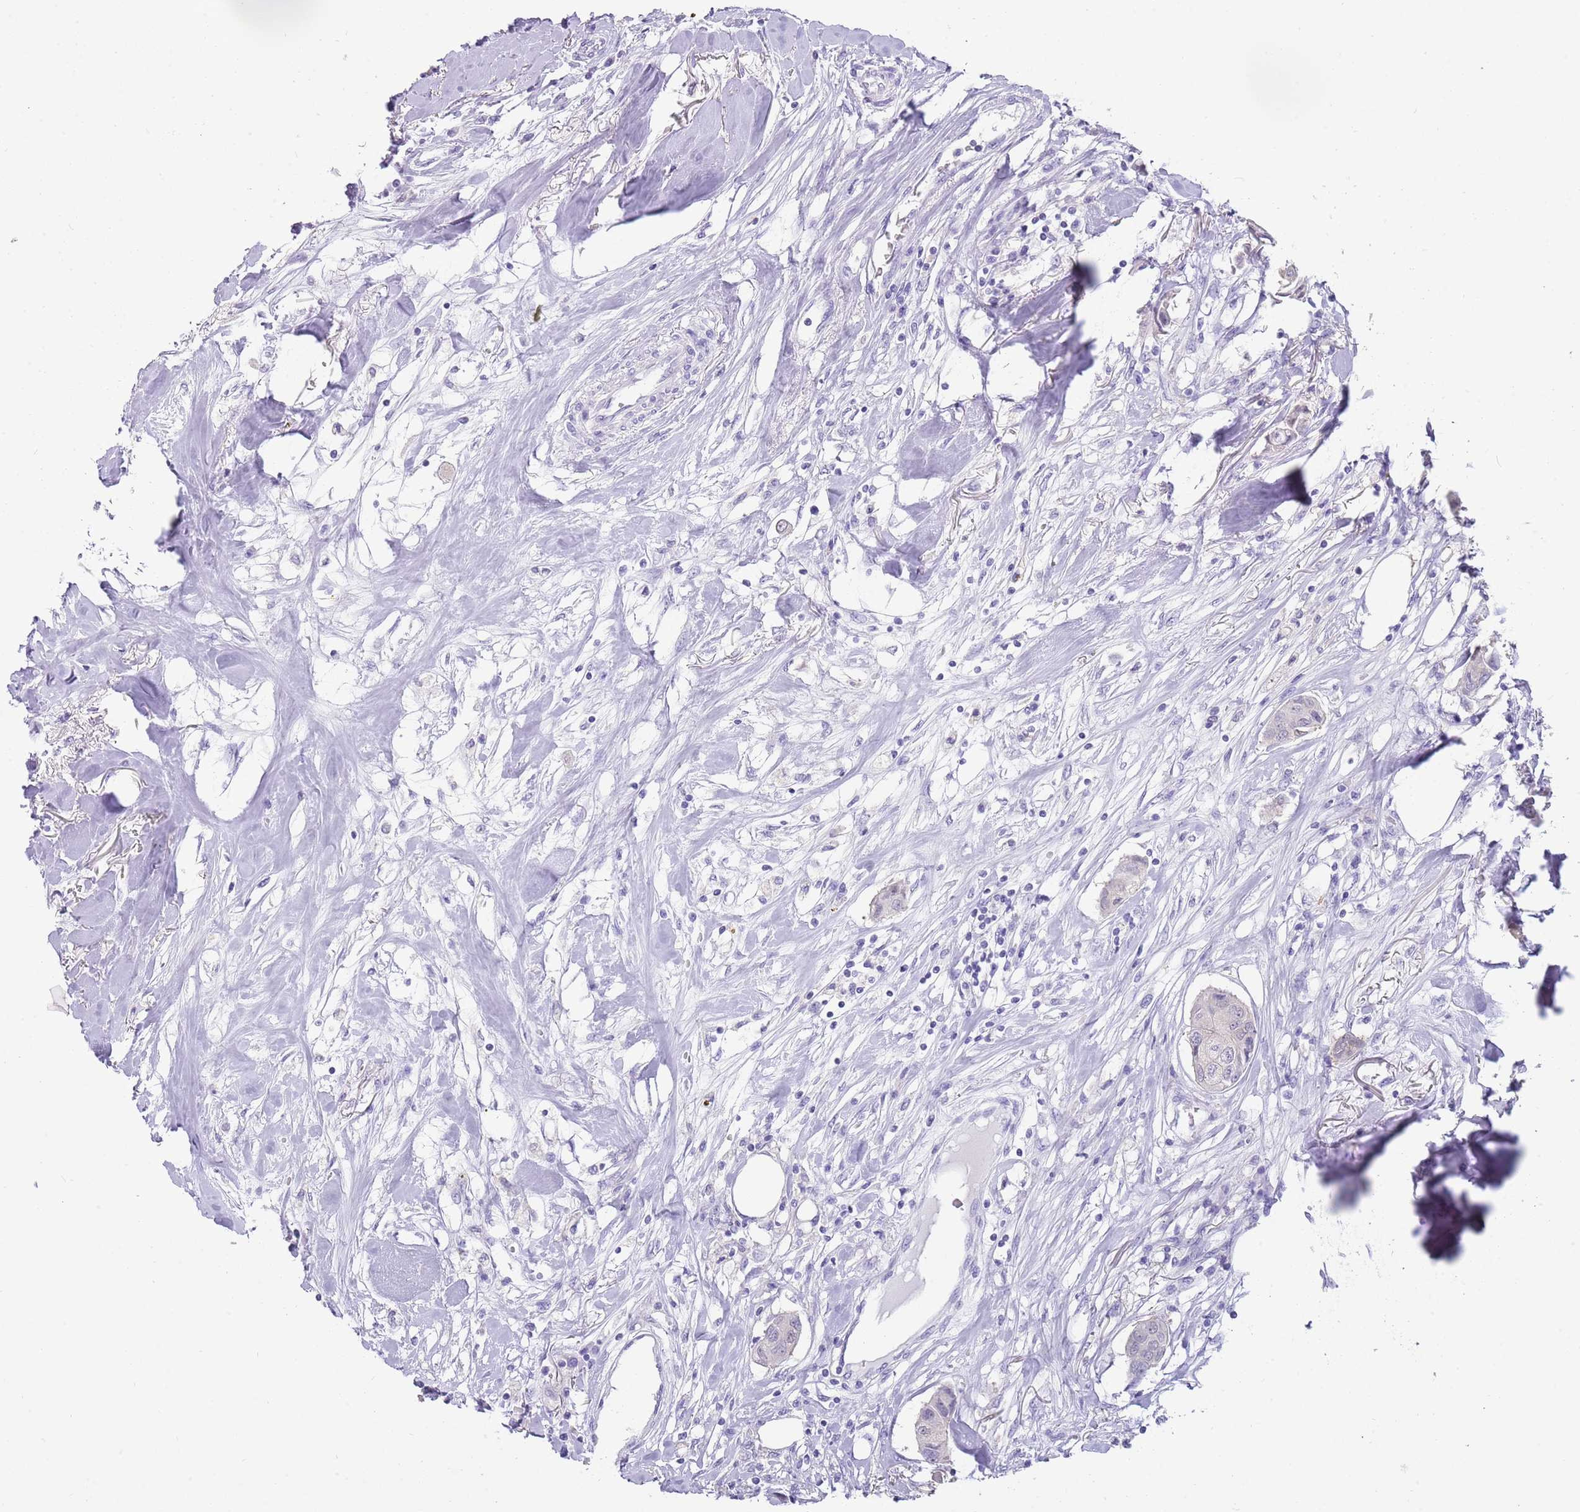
{"staining": {"intensity": "negative", "quantity": "none", "location": "none"}, "tissue": "breast cancer", "cell_type": "Tumor cells", "image_type": "cancer", "snomed": [{"axis": "morphology", "description": "Duct carcinoma"}, {"axis": "topography", "description": "Breast"}], "caption": "The image displays no significant positivity in tumor cells of breast cancer (invasive ductal carcinoma).", "gene": "NBPF3", "patient": {"sex": "female", "age": 80}}